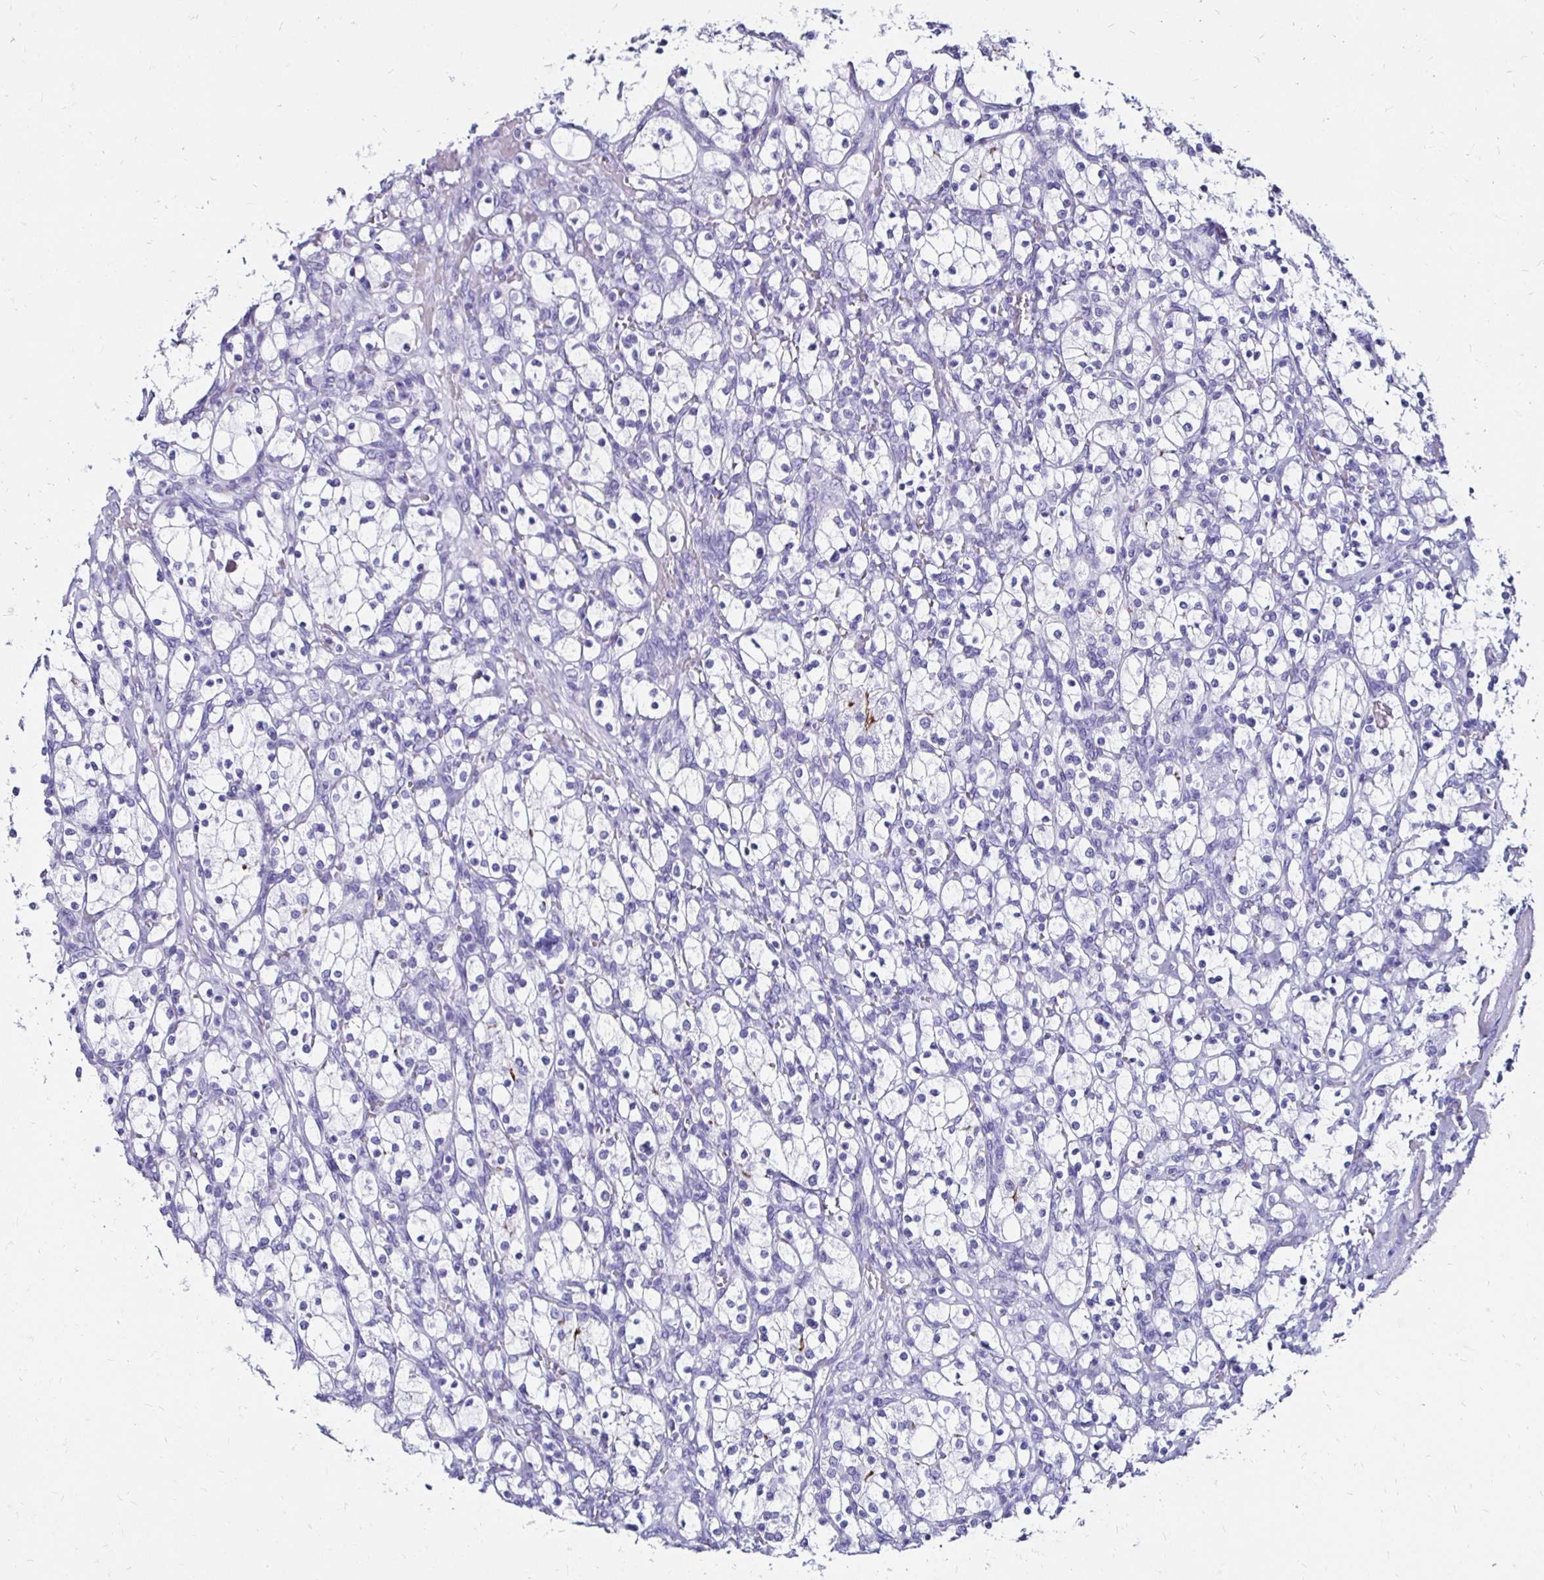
{"staining": {"intensity": "negative", "quantity": "none", "location": "none"}, "tissue": "renal cancer", "cell_type": "Tumor cells", "image_type": "cancer", "snomed": [{"axis": "morphology", "description": "Adenocarcinoma, NOS"}, {"axis": "topography", "description": "Kidney"}], "caption": "Renal cancer (adenocarcinoma) was stained to show a protein in brown. There is no significant positivity in tumor cells.", "gene": "KCNT1", "patient": {"sex": "female", "age": 83}}